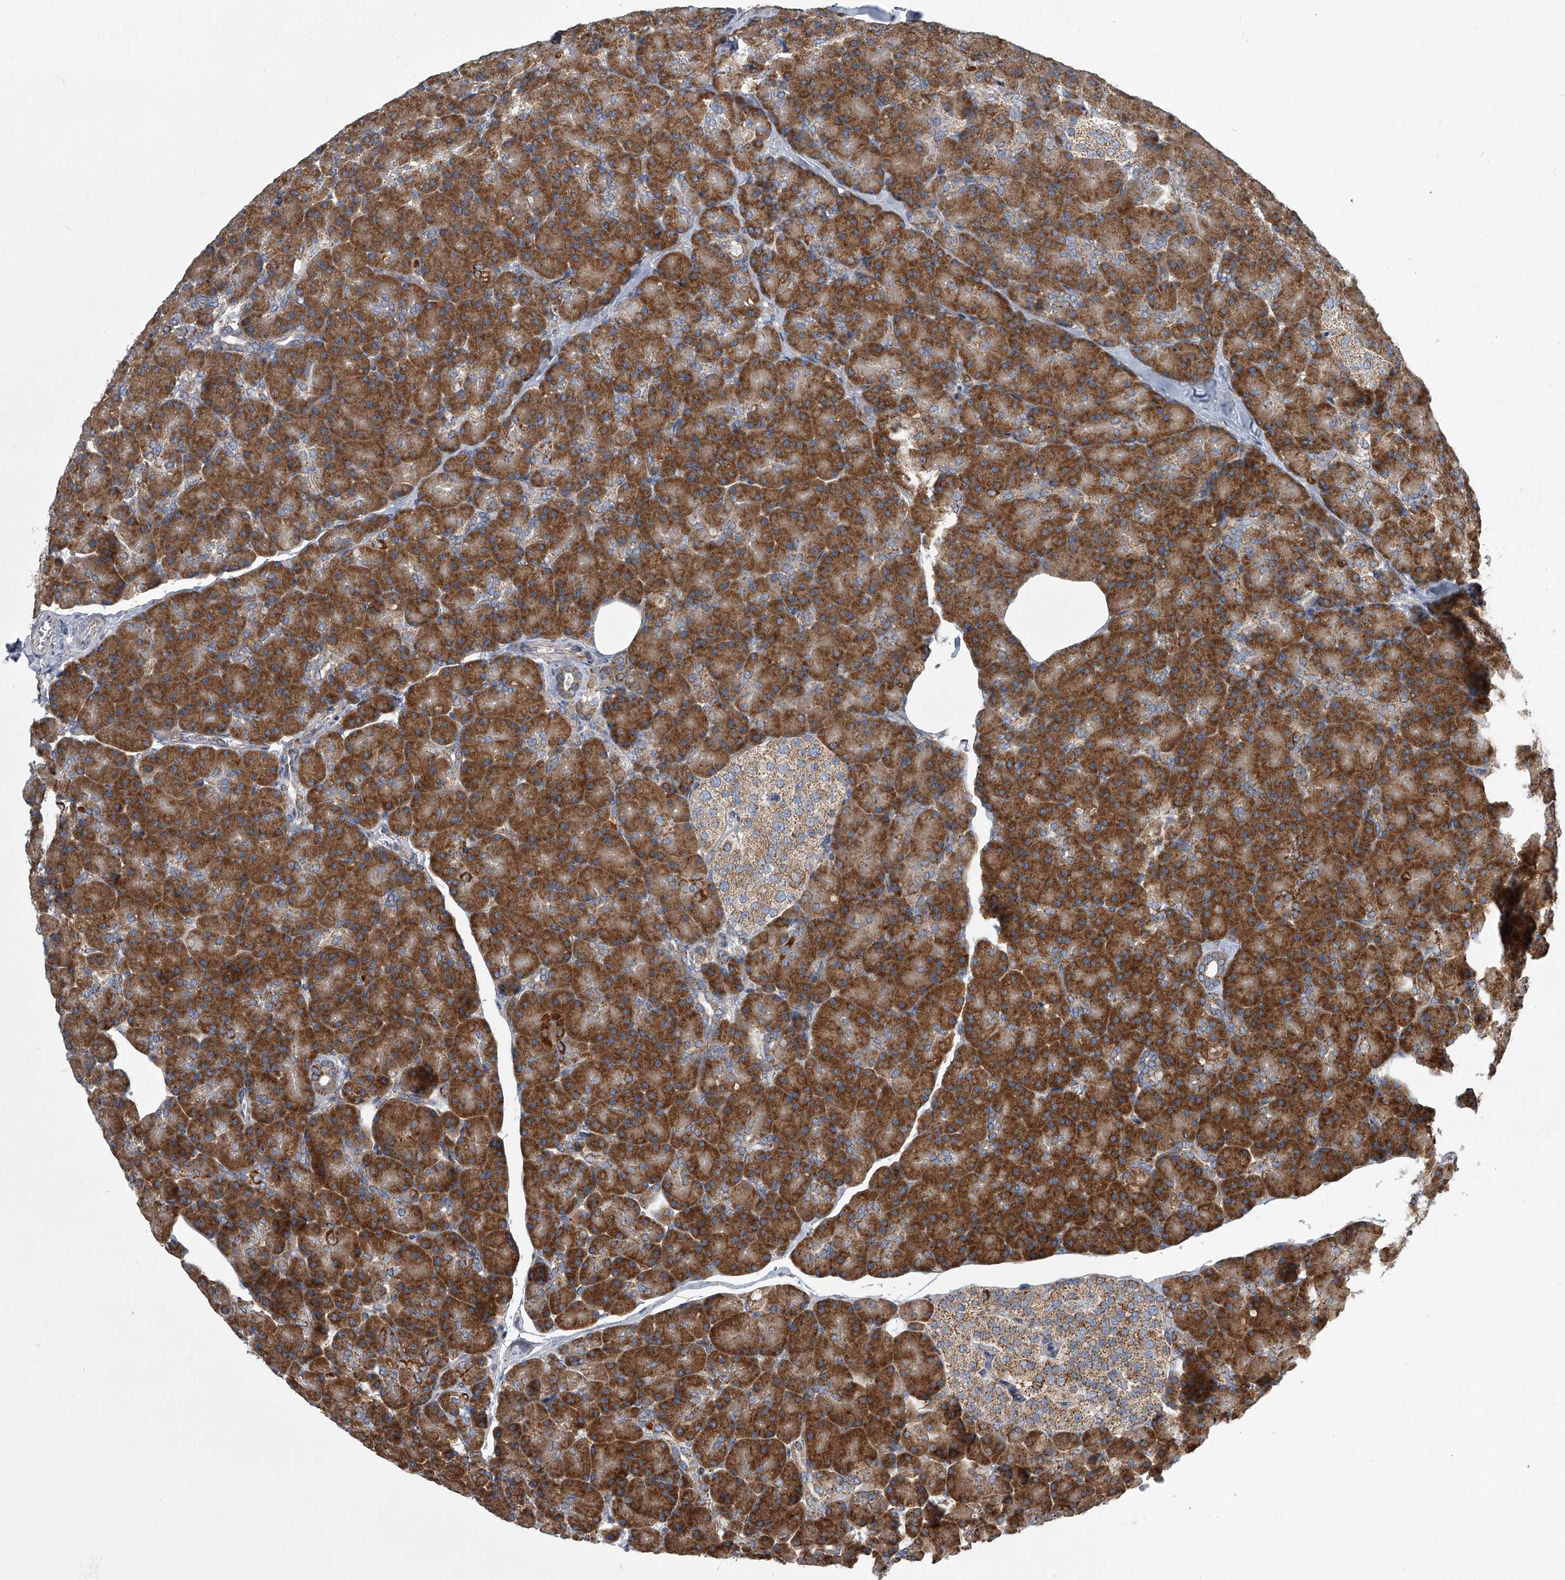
{"staining": {"intensity": "strong", "quantity": ">75%", "location": "cytoplasmic/membranous"}, "tissue": "pancreas", "cell_type": "Exocrine glandular cells", "image_type": "normal", "snomed": [{"axis": "morphology", "description": "Normal tissue, NOS"}, {"axis": "topography", "description": "Pancreas"}], "caption": "IHC staining of unremarkable pancreas, which shows high levels of strong cytoplasmic/membranous positivity in approximately >75% of exocrine glandular cells indicating strong cytoplasmic/membranous protein positivity. The staining was performed using DAB (brown) for protein detection and nuclei were counterstained in hematoxylin (blue).", "gene": "ZC3H15", "patient": {"sex": "female", "age": 43}}